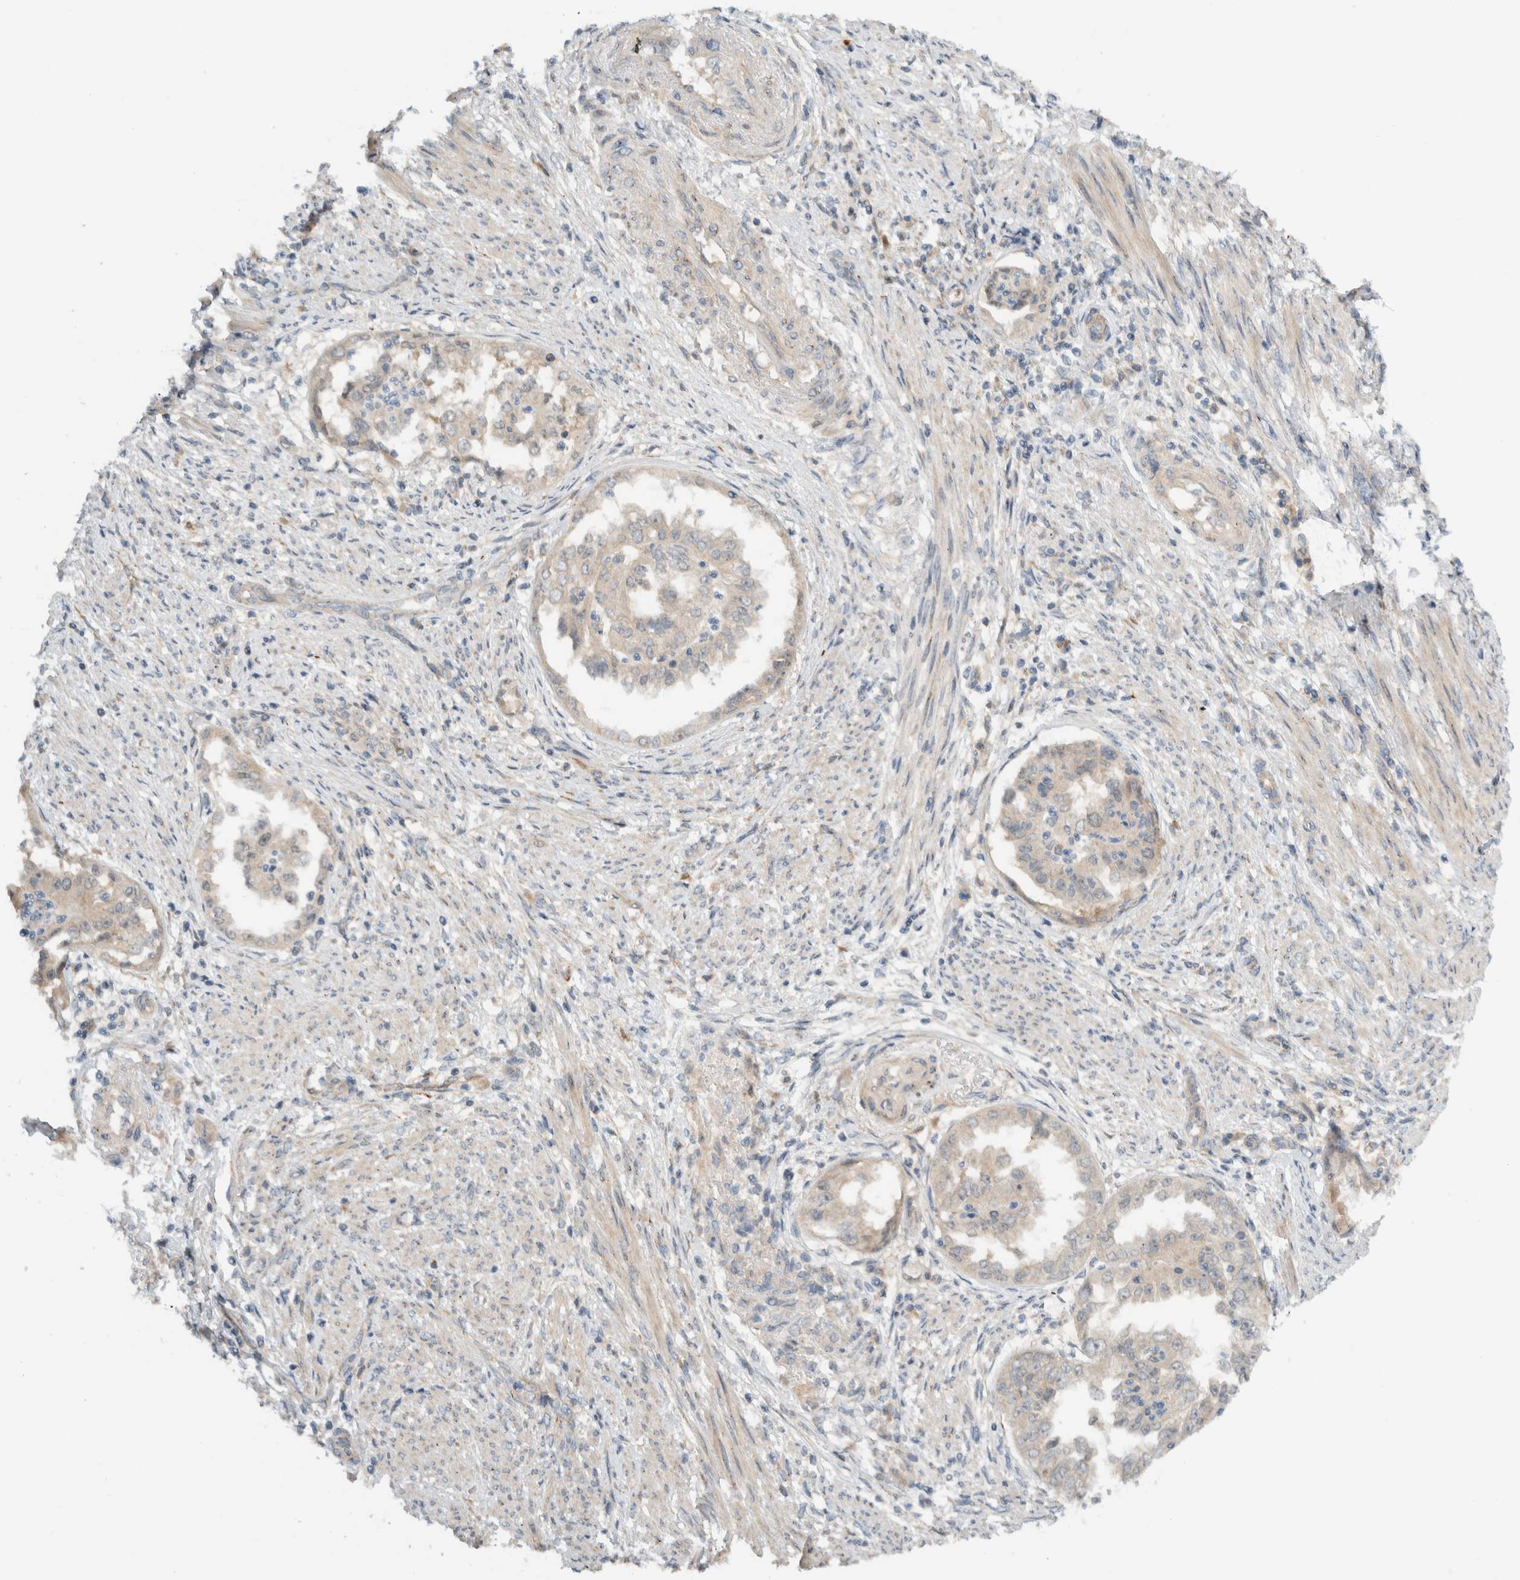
{"staining": {"intensity": "weak", "quantity": ">75%", "location": "cytoplasmic/membranous"}, "tissue": "endometrial cancer", "cell_type": "Tumor cells", "image_type": "cancer", "snomed": [{"axis": "morphology", "description": "Adenocarcinoma, NOS"}, {"axis": "topography", "description": "Endometrium"}], "caption": "Immunohistochemical staining of endometrial adenocarcinoma demonstrates low levels of weak cytoplasmic/membranous protein positivity in approximately >75% of tumor cells.", "gene": "MPRIP", "patient": {"sex": "female", "age": 85}}